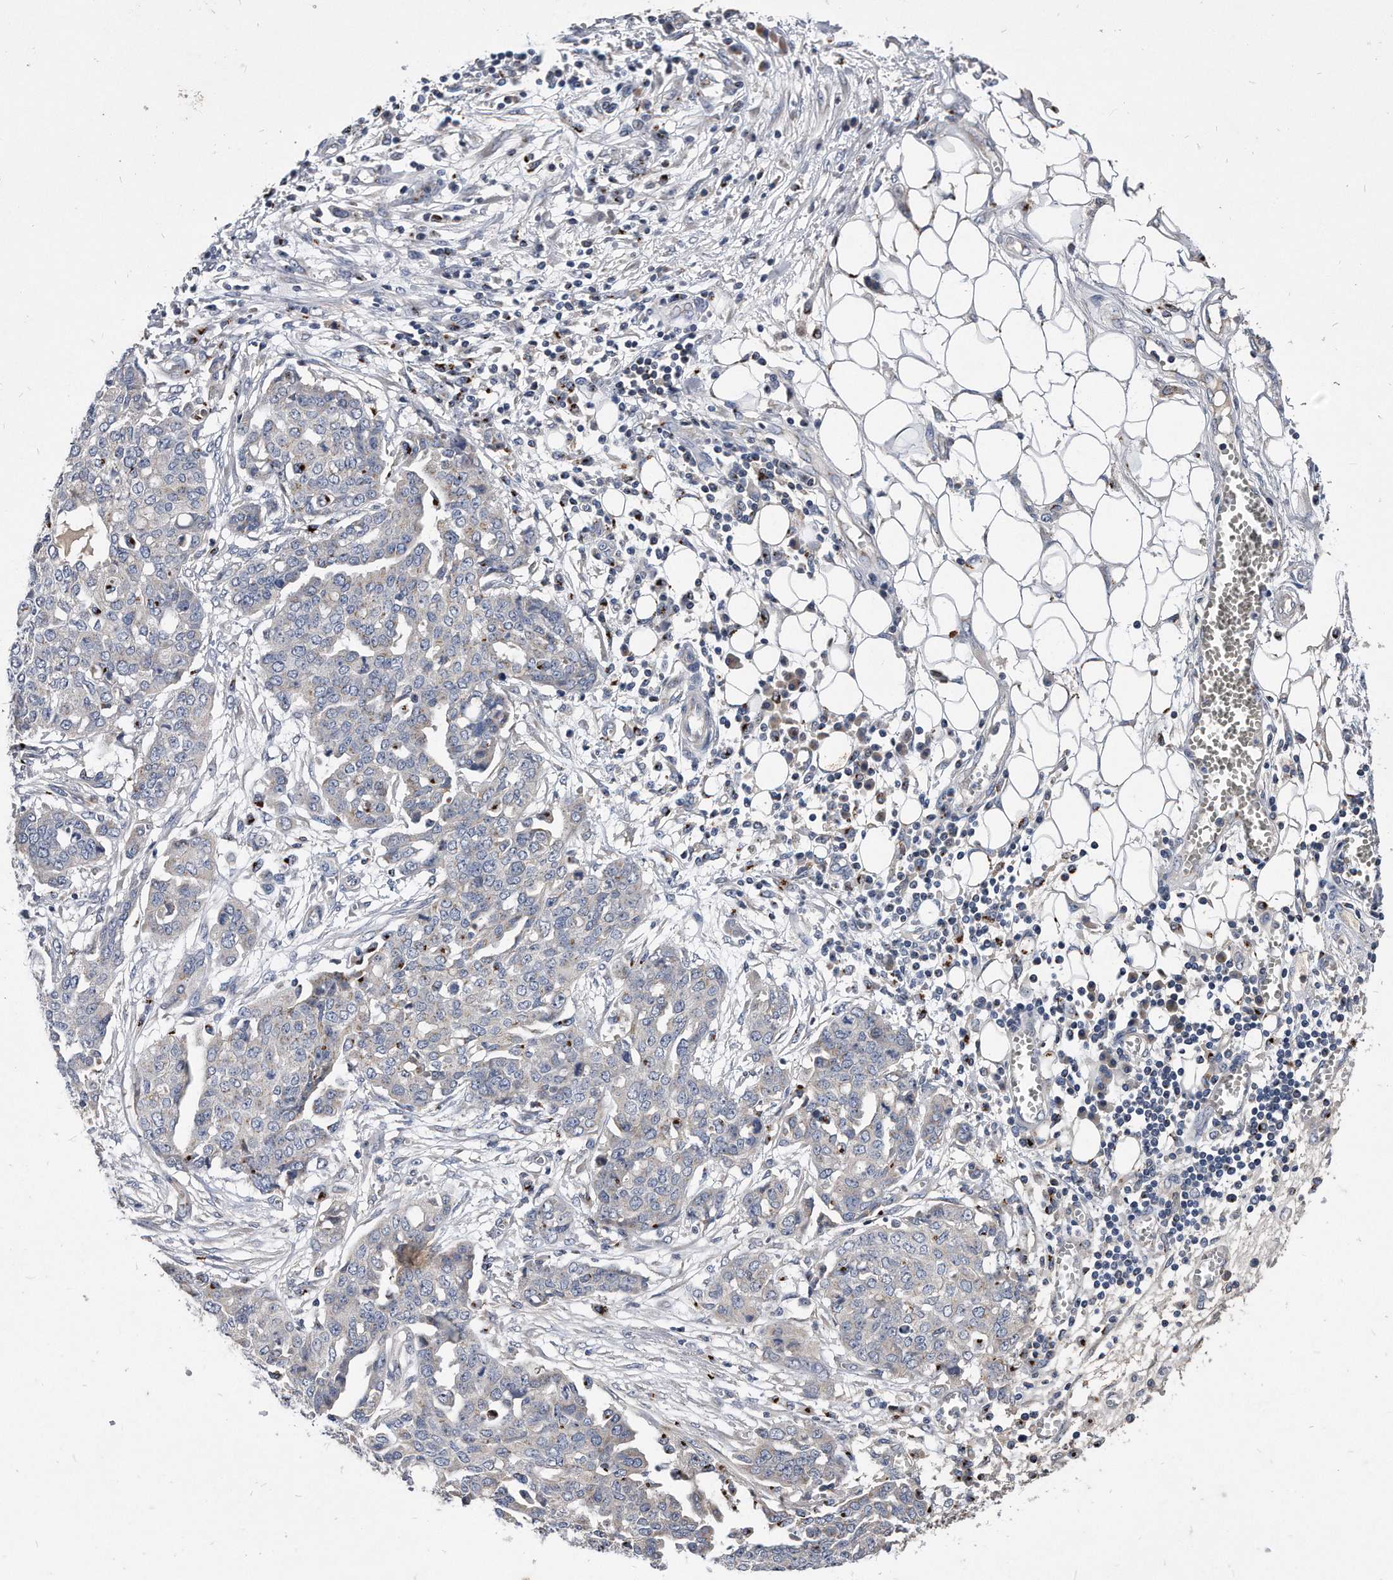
{"staining": {"intensity": "negative", "quantity": "none", "location": "none"}, "tissue": "ovarian cancer", "cell_type": "Tumor cells", "image_type": "cancer", "snomed": [{"axis": "morphology", "description": "Cystadenocarcinoma, serous, NOS"}, {"axis": "topography", "description": "Soft tissue"}, {"axis": "topography", "description": "Ovary"}], "caption": "Immunohistochemistry image of ovarian cancer (serous cystadenocarcinoma) stained for a protein (brown), which exhibits no expression in tumor cells.", "gene": "MGAT4A", "patient": {"sex": "female", "age": 57}}